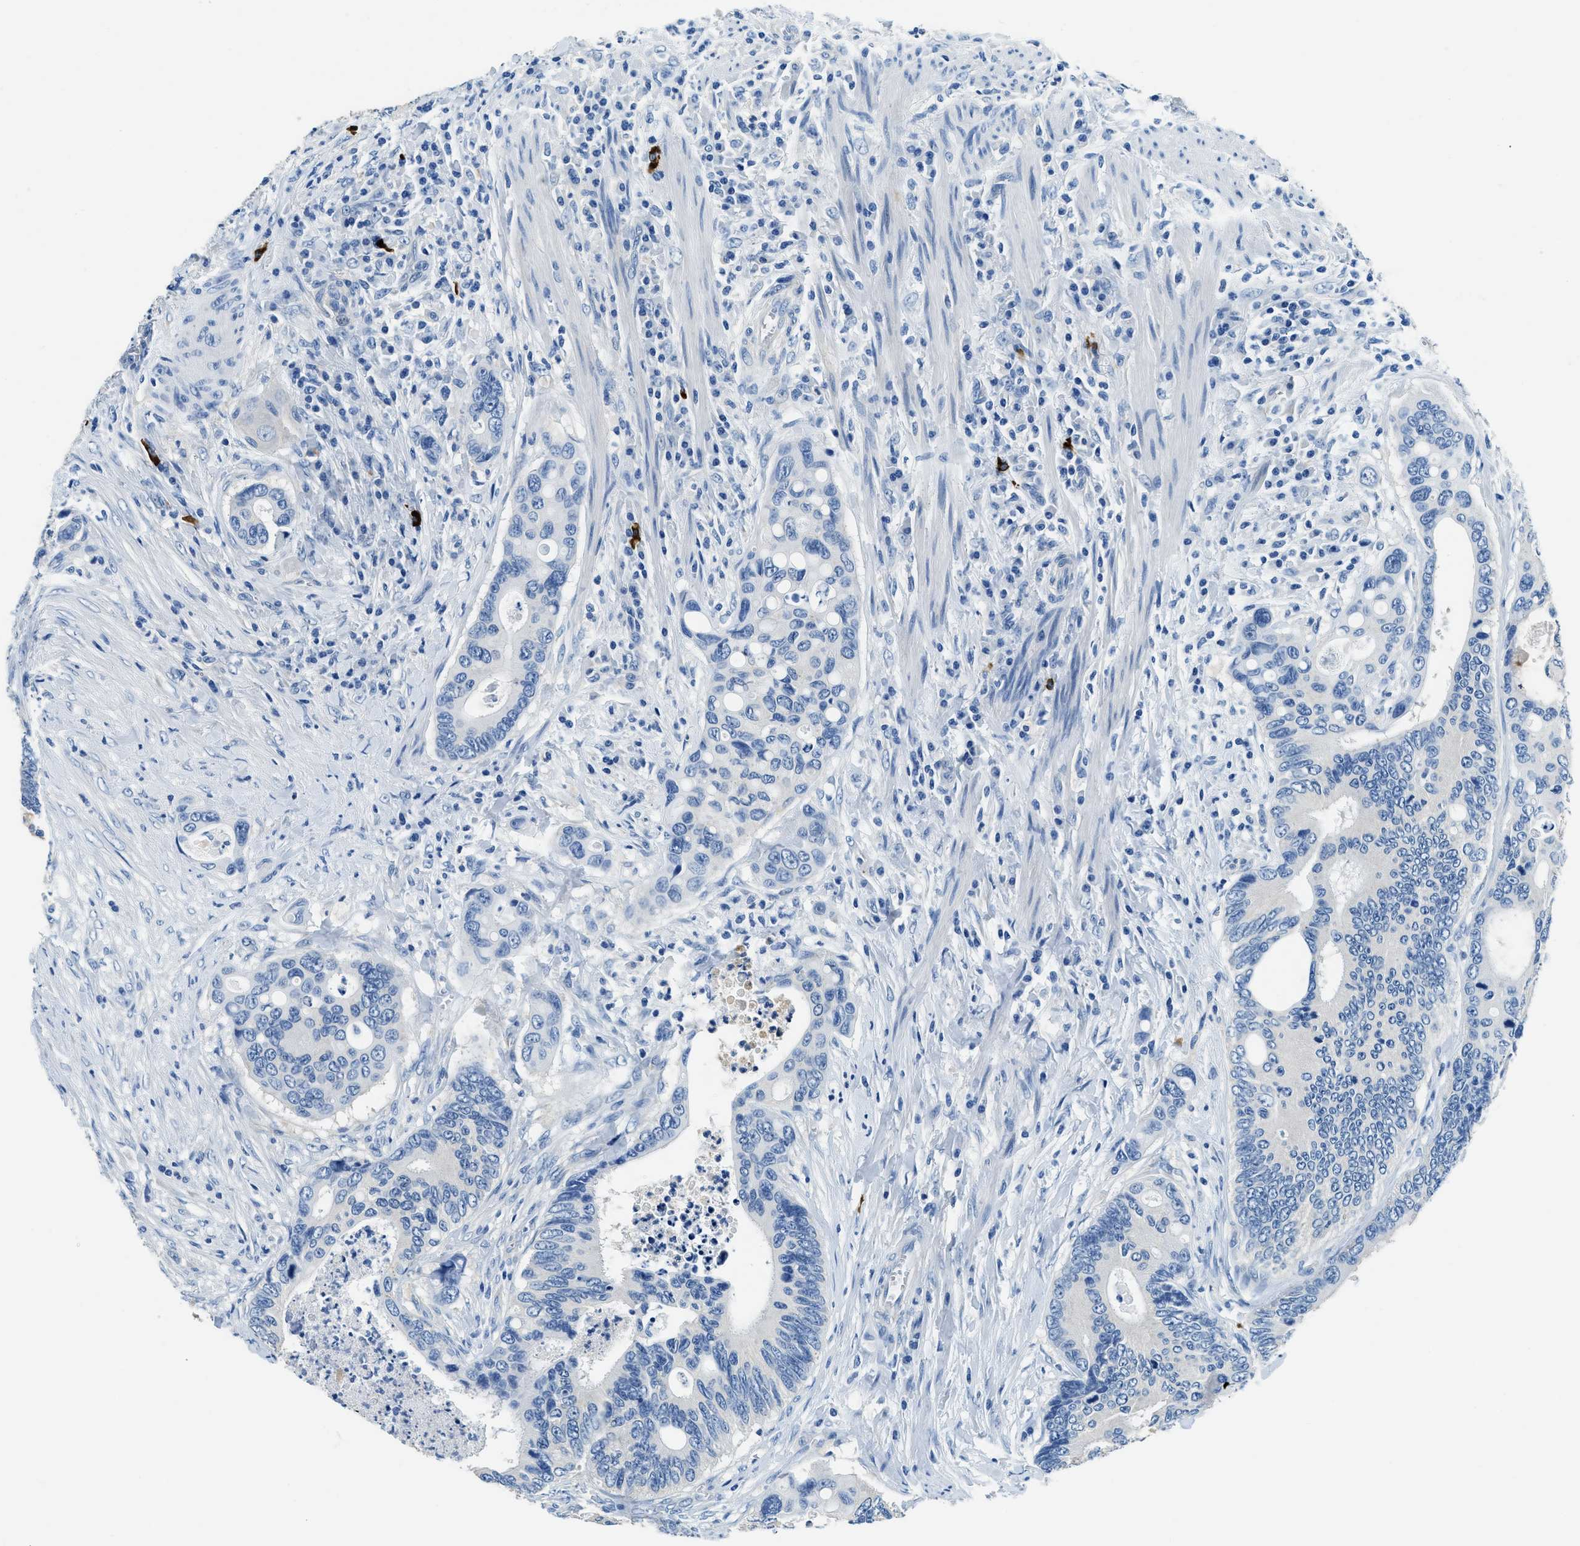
{"staining": {"intensity": "negative", "quantity": "none", "location": "none"}, "tissue": "colorectal cancer", "cell_type": "Tumor cells", "image_type": "cancer", "snomed": [{"axis": "morphology", "description": "Inflammation, NOS"}, {"axis": "morphology", "description": "Adenocarcinoma, NOS"}, {"axis": "topography", "description": "Colon"}], "caption": "Immunohistochemistry of colorectal adenocarcinoma displays no expression in tumor cells.", "gene": "TMEM186", "patient": {"sex": "male", "age": 72}}